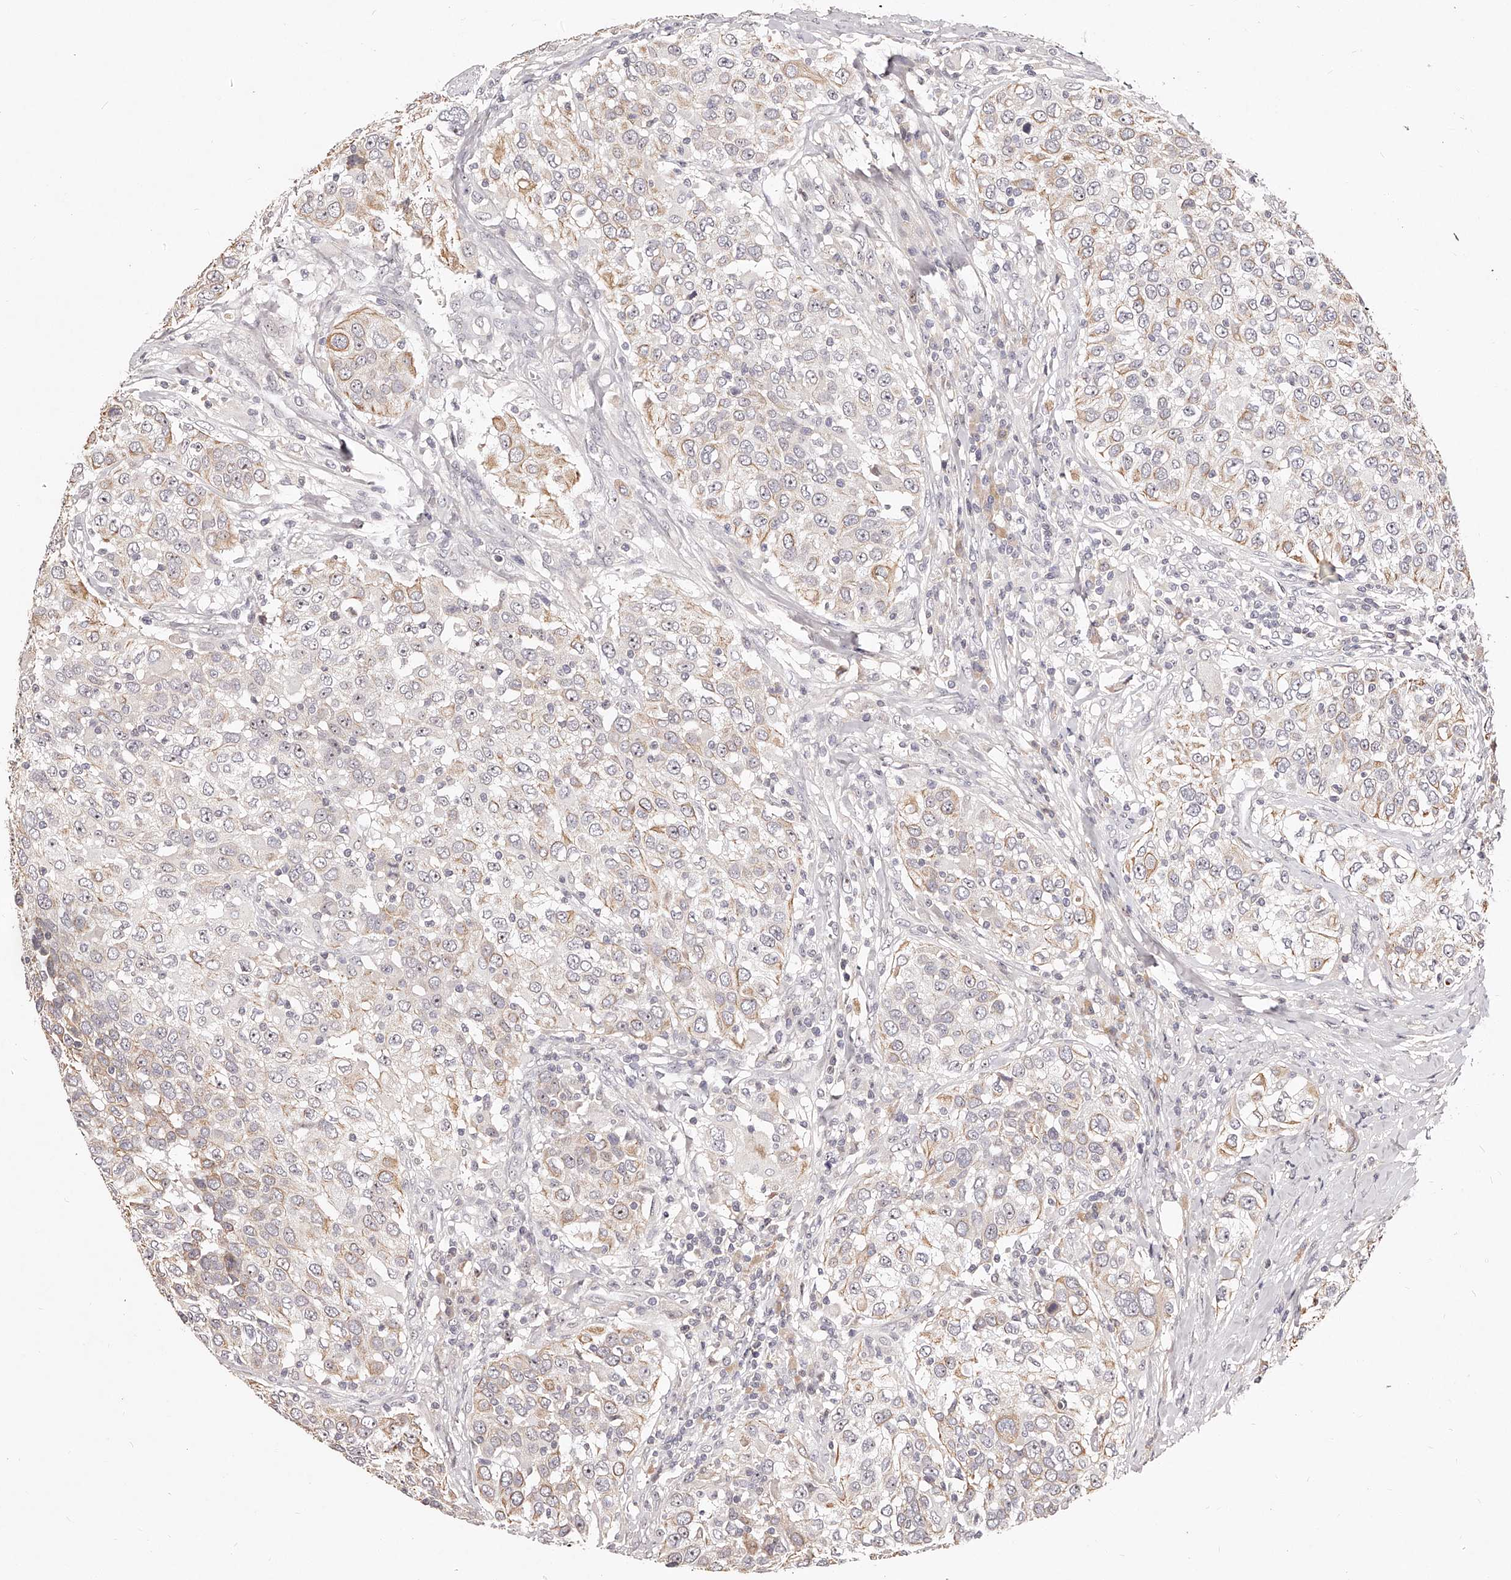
{"staining": {"intensity": "weak", "quantity": "<25%", "location": "cytoplasmic/membranous"}, "tissue": "urothelial cancer", "cell_type": "Tumor cells", "image_type": "cancer", "snomed": [{"axis": "morphology", "description": "Urothelial carcinoma, High grade"}, {"axis": "topography", "description": "Urinary bladder"}], "caption": "Tumor cells show no significant positivity in urothelial carcinoma (high-grade). The staining was performed using DAB to visualize the protein expression in brown, while the nuclei were stained in blue with hematoxylin (Magnification: 20x).", "gene": "PHACTR1", "patient": {"sex": "female", "age": 80}}